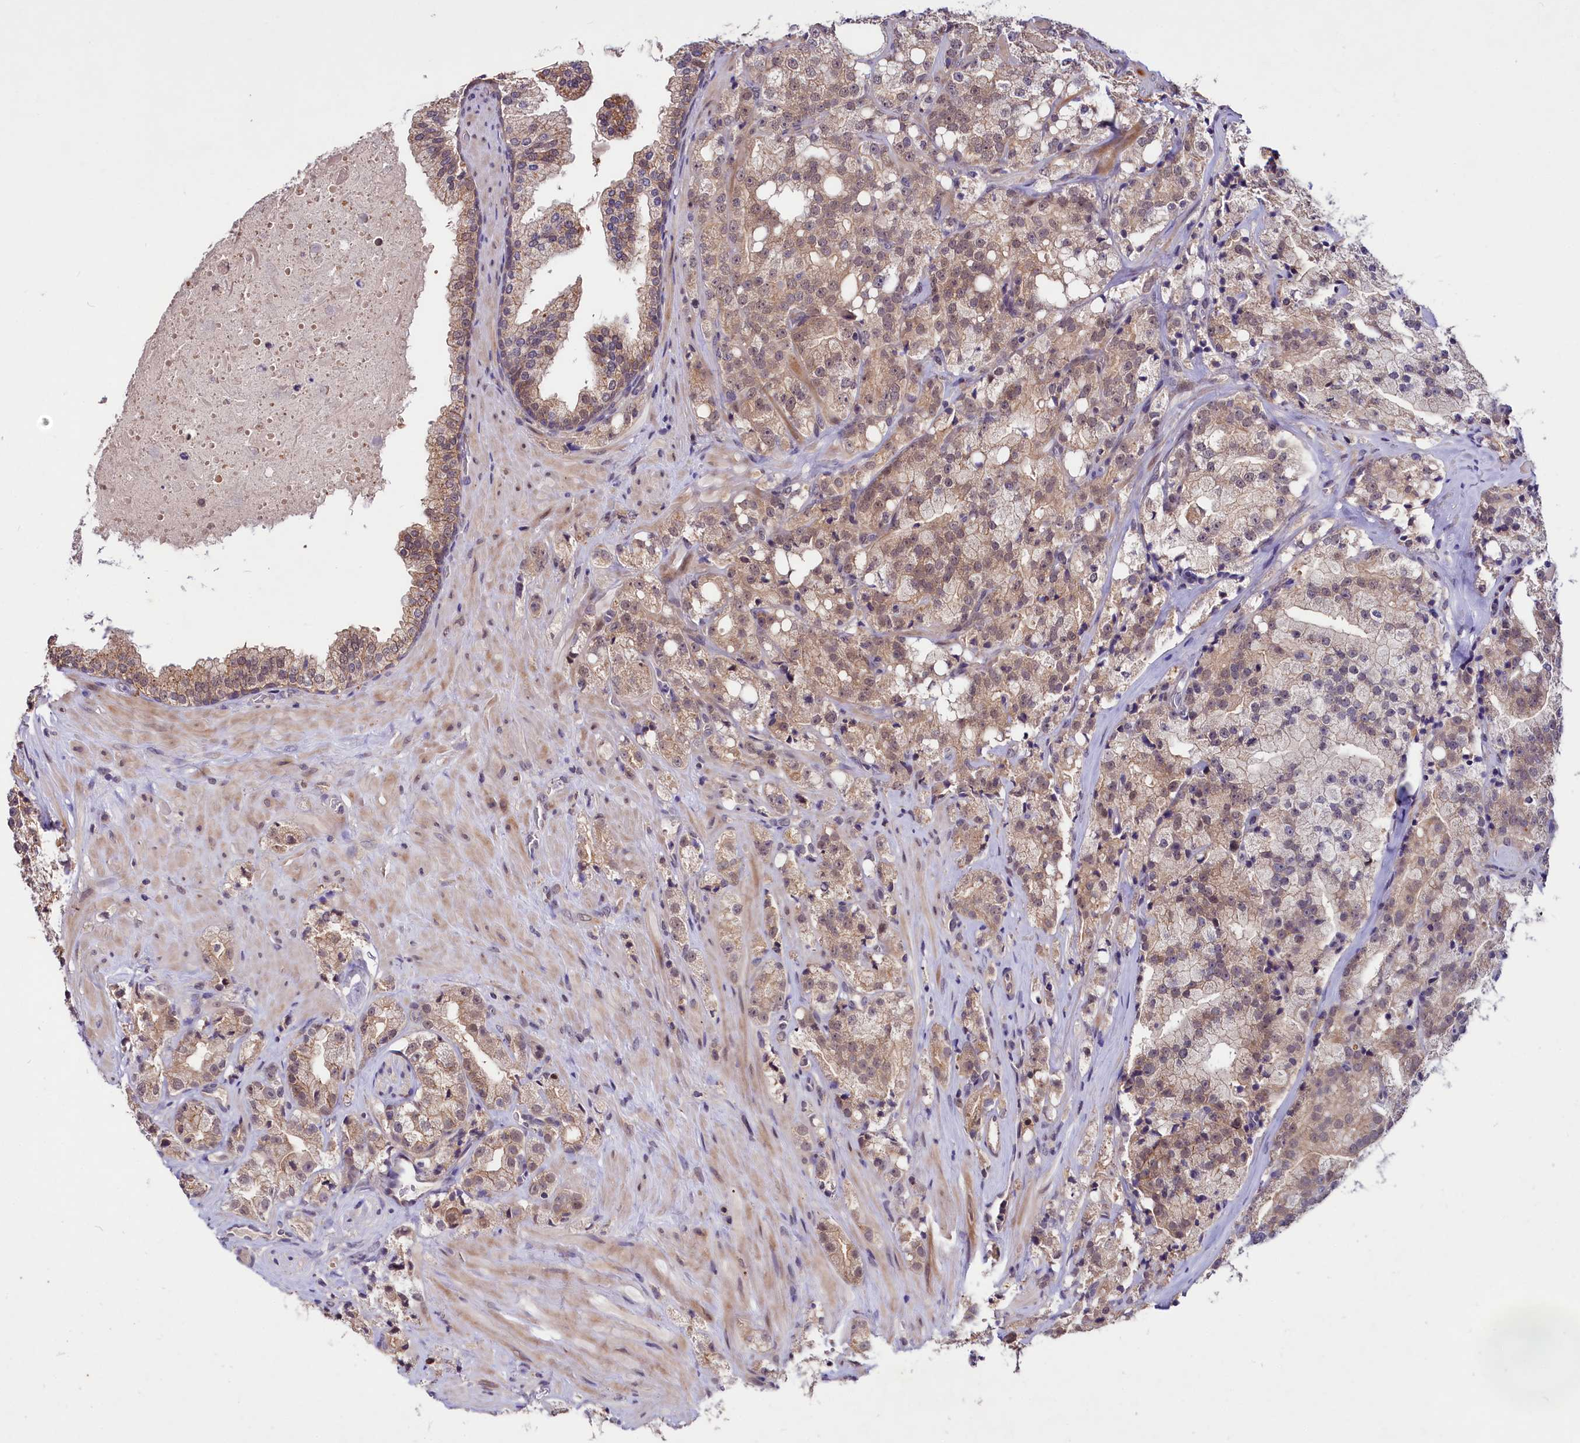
{"staining": {"intensity": "weak", "quantity": ">75%", "location": "cytoplasmic/membranous,nuclear"}, "tissue": "prostate cancer", "cell_type": "Tumor cells", "image_type": "cancer", "snomed": [{"axis": "morphology", "description": "Adenocarcinoma, High grade"}, {"axis": "topography", "description": "Prostate"}], "caption": "Prostate cancer stained with immunohistochemistry displays weak cytoplasmic/membranous and nuclear staining in approximately >75% of tumor cells.", "gene": "UBE3A", "patient": {"sex": "male", "age": 64}}